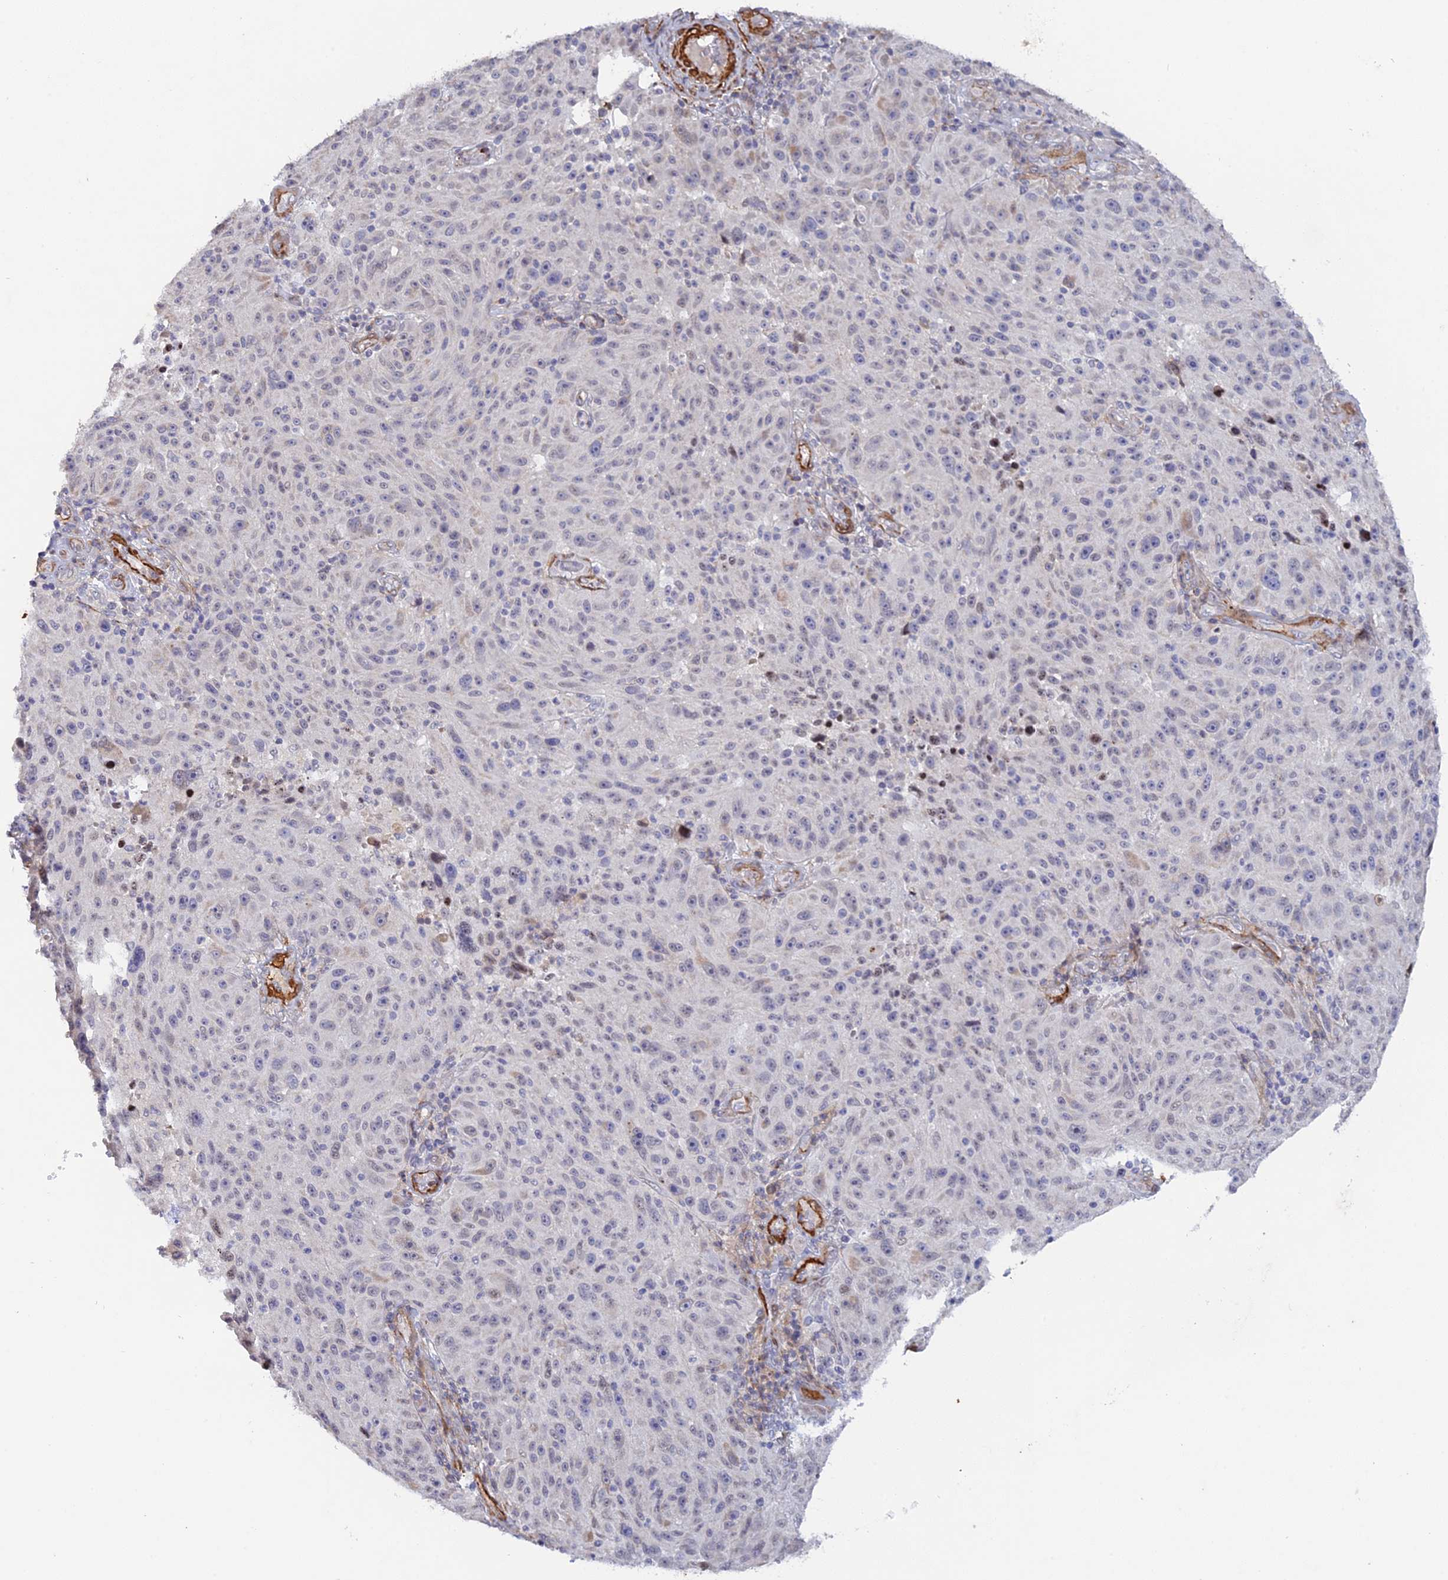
{"staining": {"intensity": "negative", "quantity": "none", "location": "none"}, "tissue": "melanoma", "cell_type": "Tumor cells", "image_type": "cancer", "snomed": [{"axis": "morphology", "description": "Malignant melanoma, NOS"}, {"axis": "topography", "description": "Skin"}], "caption": "The photomicrograph demonstrates no staining of tumor cells in malignant melanoma.", "gene": "CCDC154", "patient": {"sex": "male", "age": 53}}